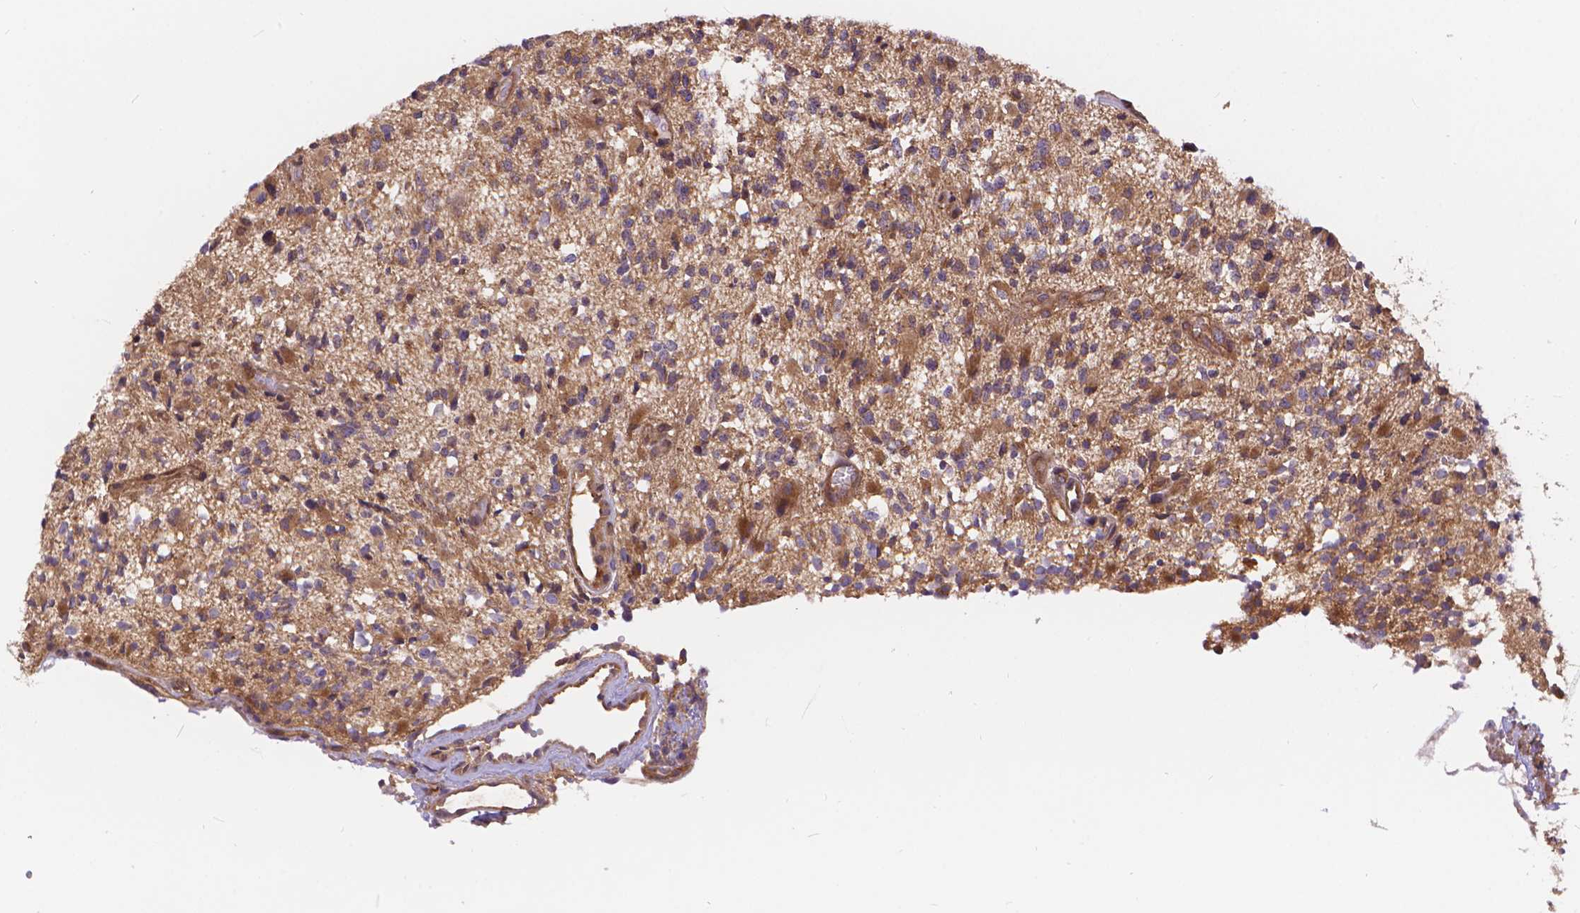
{"staining": {"intensity": "weak", "quantity": ">75%", "location": "cytoplasmic/membranous"}, "tissue": "glioma", "cell_type": "Tumor cells", "image_type": "cancer", "snomed": [{"axis": "morphology", "description": "Glioma, malignant, High grade"}, {"axis": "topography", "description": "Brain"}], "caption": "The histopathology image displays a brown stain indicating the presence of a protein in the cytoplasmic/membranous of tumor cells in glioma.", "gene": "ARAP1", "patient": {"sex": "female", "age": 63}}